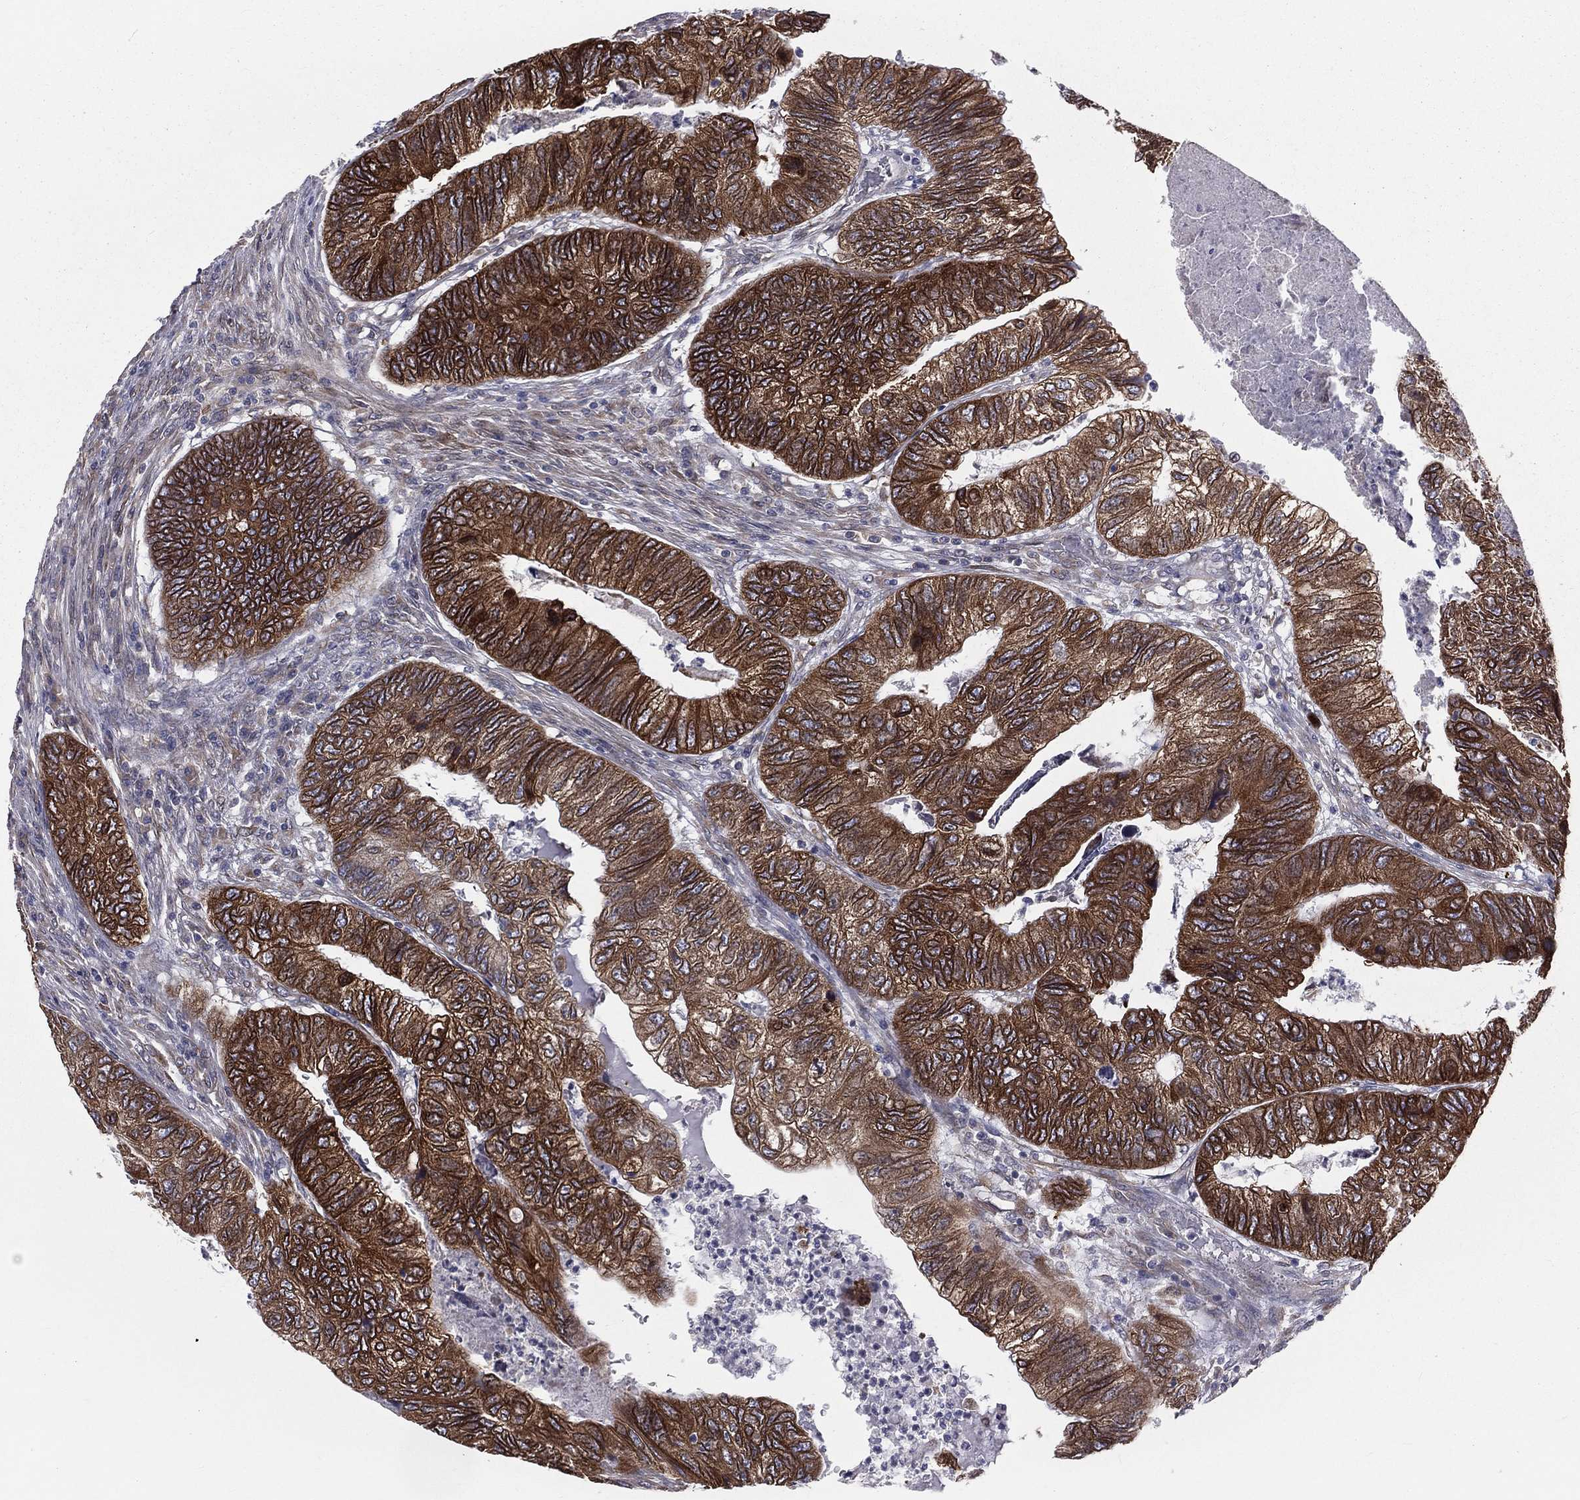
{"staining": {"intensity": "strong", "quantity": ">75%", "location": "cytoplasmic/membranous"}, "tissue": "colorectal cancer", "cell_type": "Tumor cells", "image_type": "cancer", "snomed": [{"axis": "morphology", "description": "Adenocarcinoma, NOS"}, {"axis": "topography", "description": "Colon"}], "caption": "Colorectal cancer was stained to show a protein in brown. There is high levels of strong cytoplasmic/membranous staining in about >75% of tumor cells. The staining is performed using DAB brown chromogen to label protein expression. The nuclei are counter-stained blue using hematoxylin.", "gene": "PGRMC1", "patient": {"sex": "female", "age": 67}}